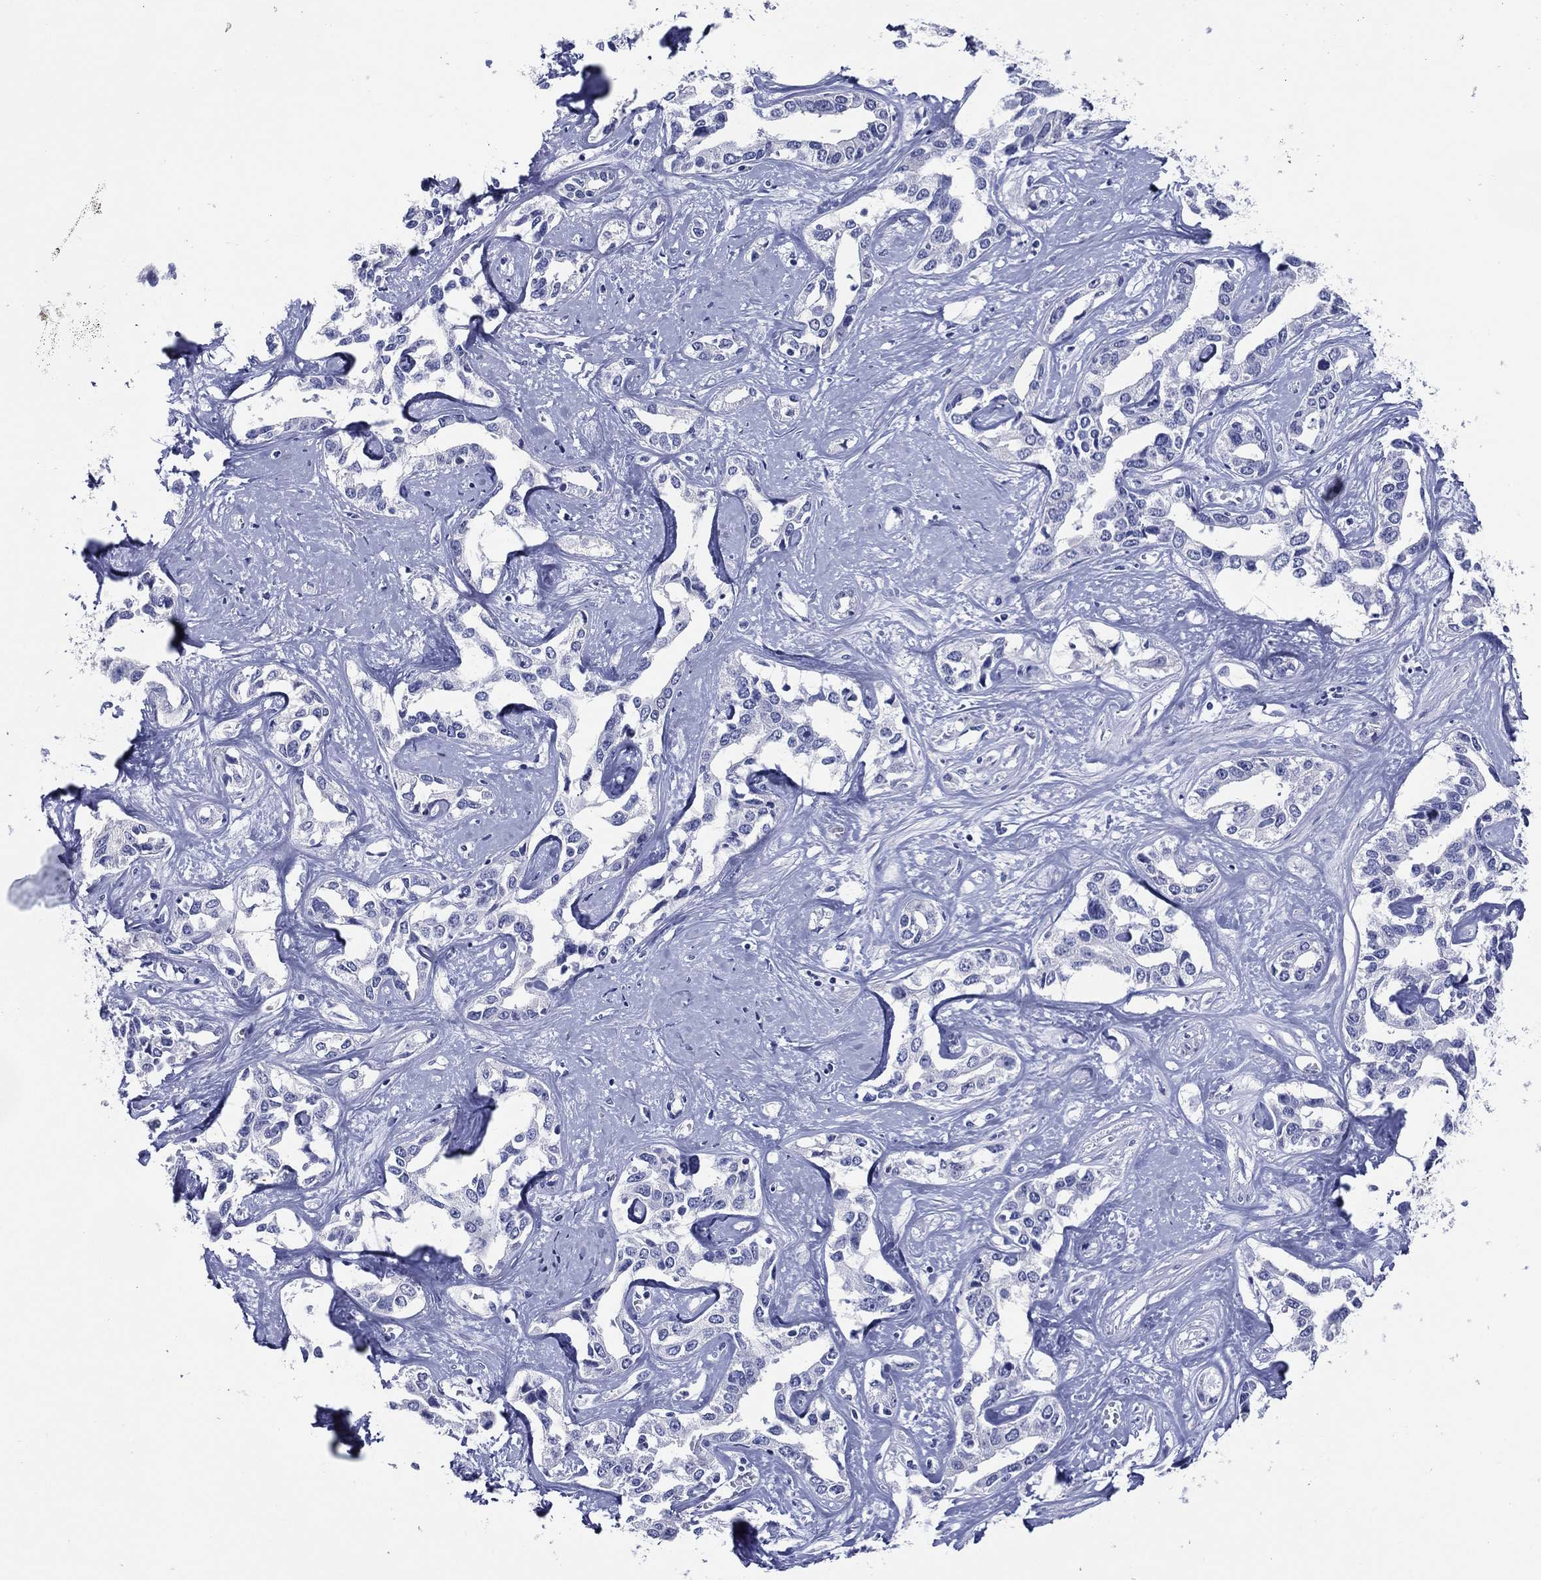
{"staining": {"intensity": "negative", "quantity": "none", "location": "none"}, "tissue": "liver cancer", "cell_type": "Tumor cells", "image_type": "cancer", "snomed": [{"axis": "morphology", "description": "Cholangiocarcinoma"}, {"axis": "topography", "description": "Liver"}], "caption": "Tumor cells show no significant positivity in liver cancer.", "gene": "TFAP2A", "patient": {"sex": "male", "age": 59}}